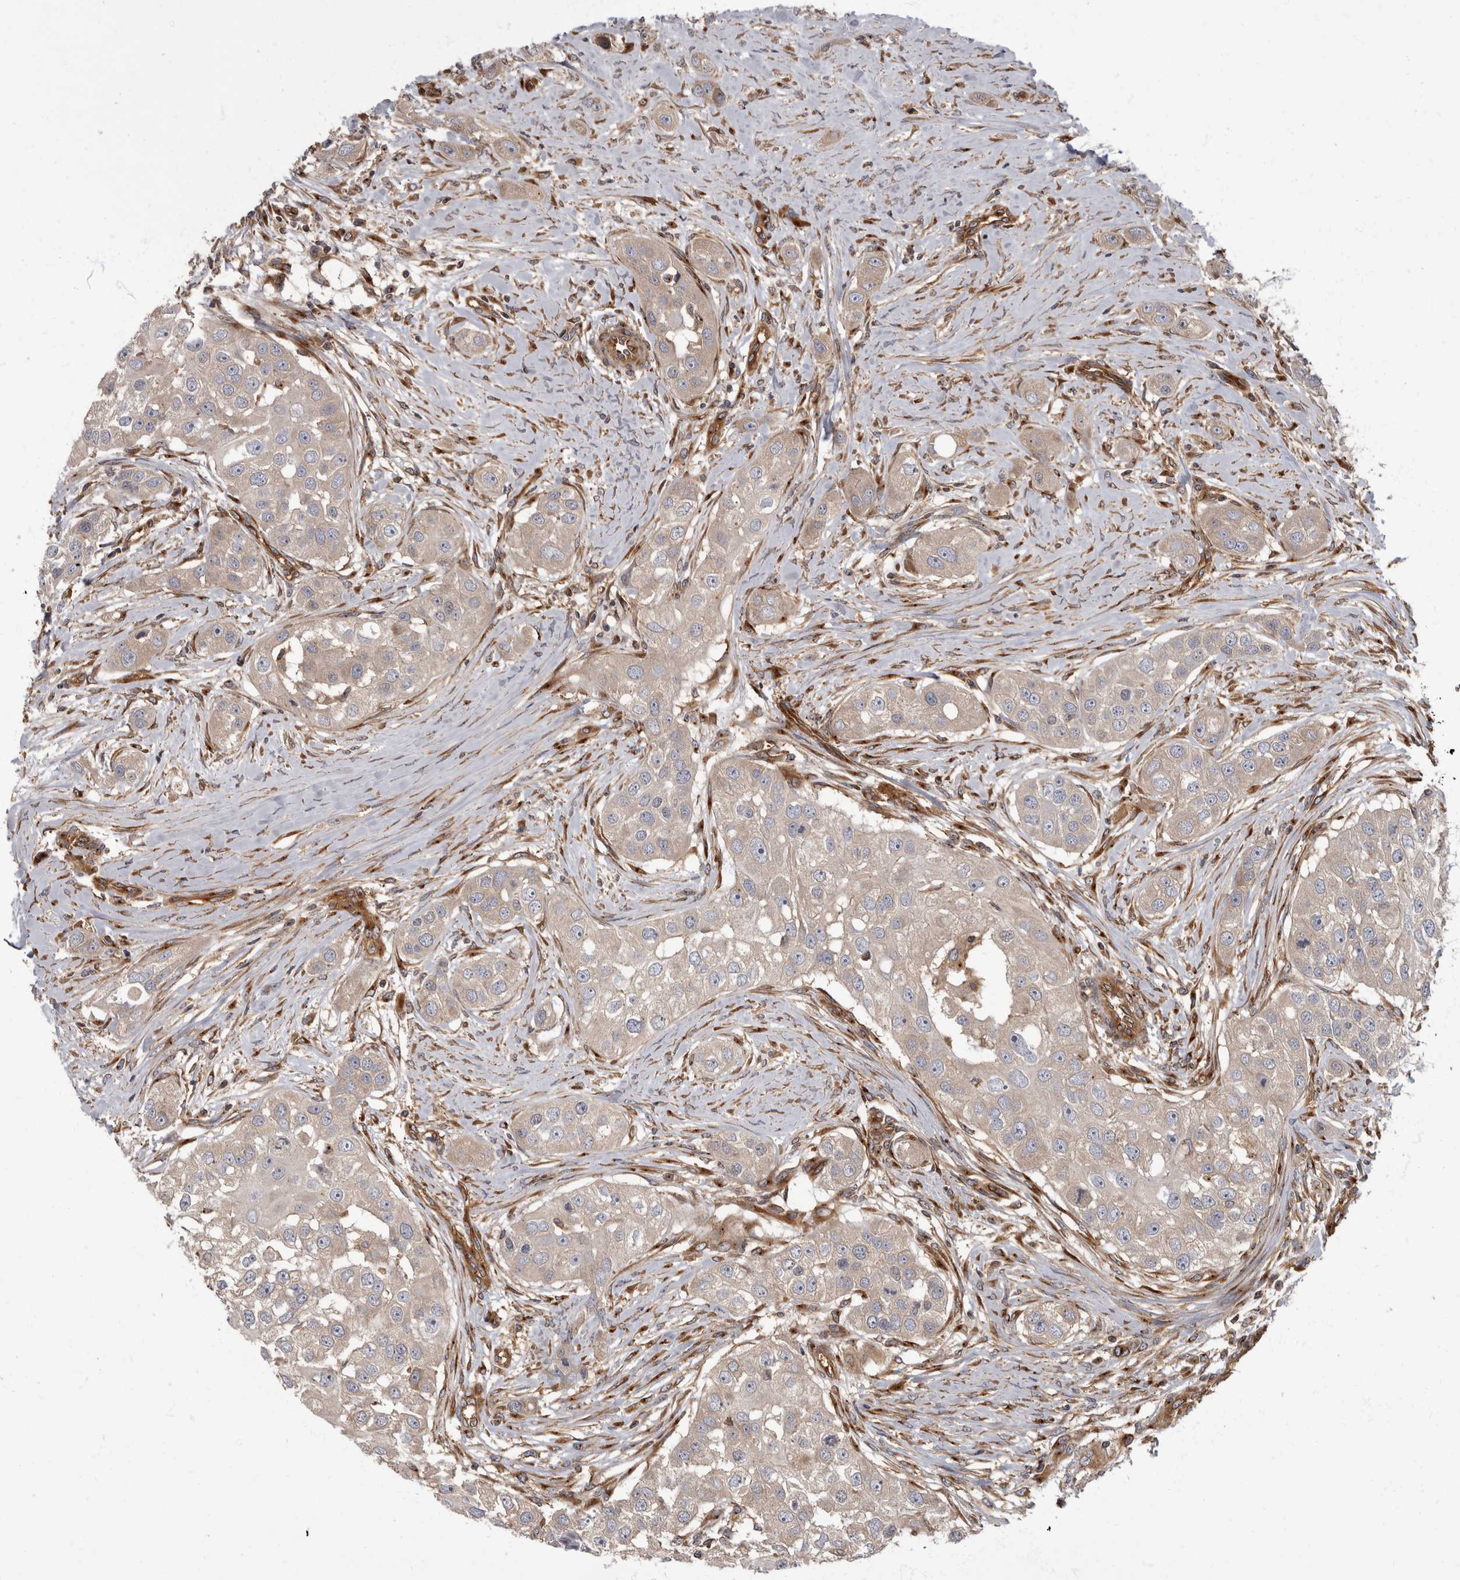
{"staining": {"intensity": "weak", "quantity": "<25%", "location": "cytoplasmic/membranous"}, "tissue": "head and neck cancer", "cell_type": "Tumor cells", "image_type": "cancer", "snomed": [{"axis": "morphology", "description": "Normal tissue, NOS"}, {"axis": "morphology", "description": "Squamous cell carcinoma, NOS"}, {"axis": "topography", "description": "Skeletal muscle"}, {"axis": "topography", "description": "Head-Neck"}], "caption": "IHC histopathology image of squamous cell carcinoma (head and neck) stained for a protein (brown), which displays no expression in tumor cells.", "gene": "HOOK3", "patient": {"sex": "male", "age": 51}}